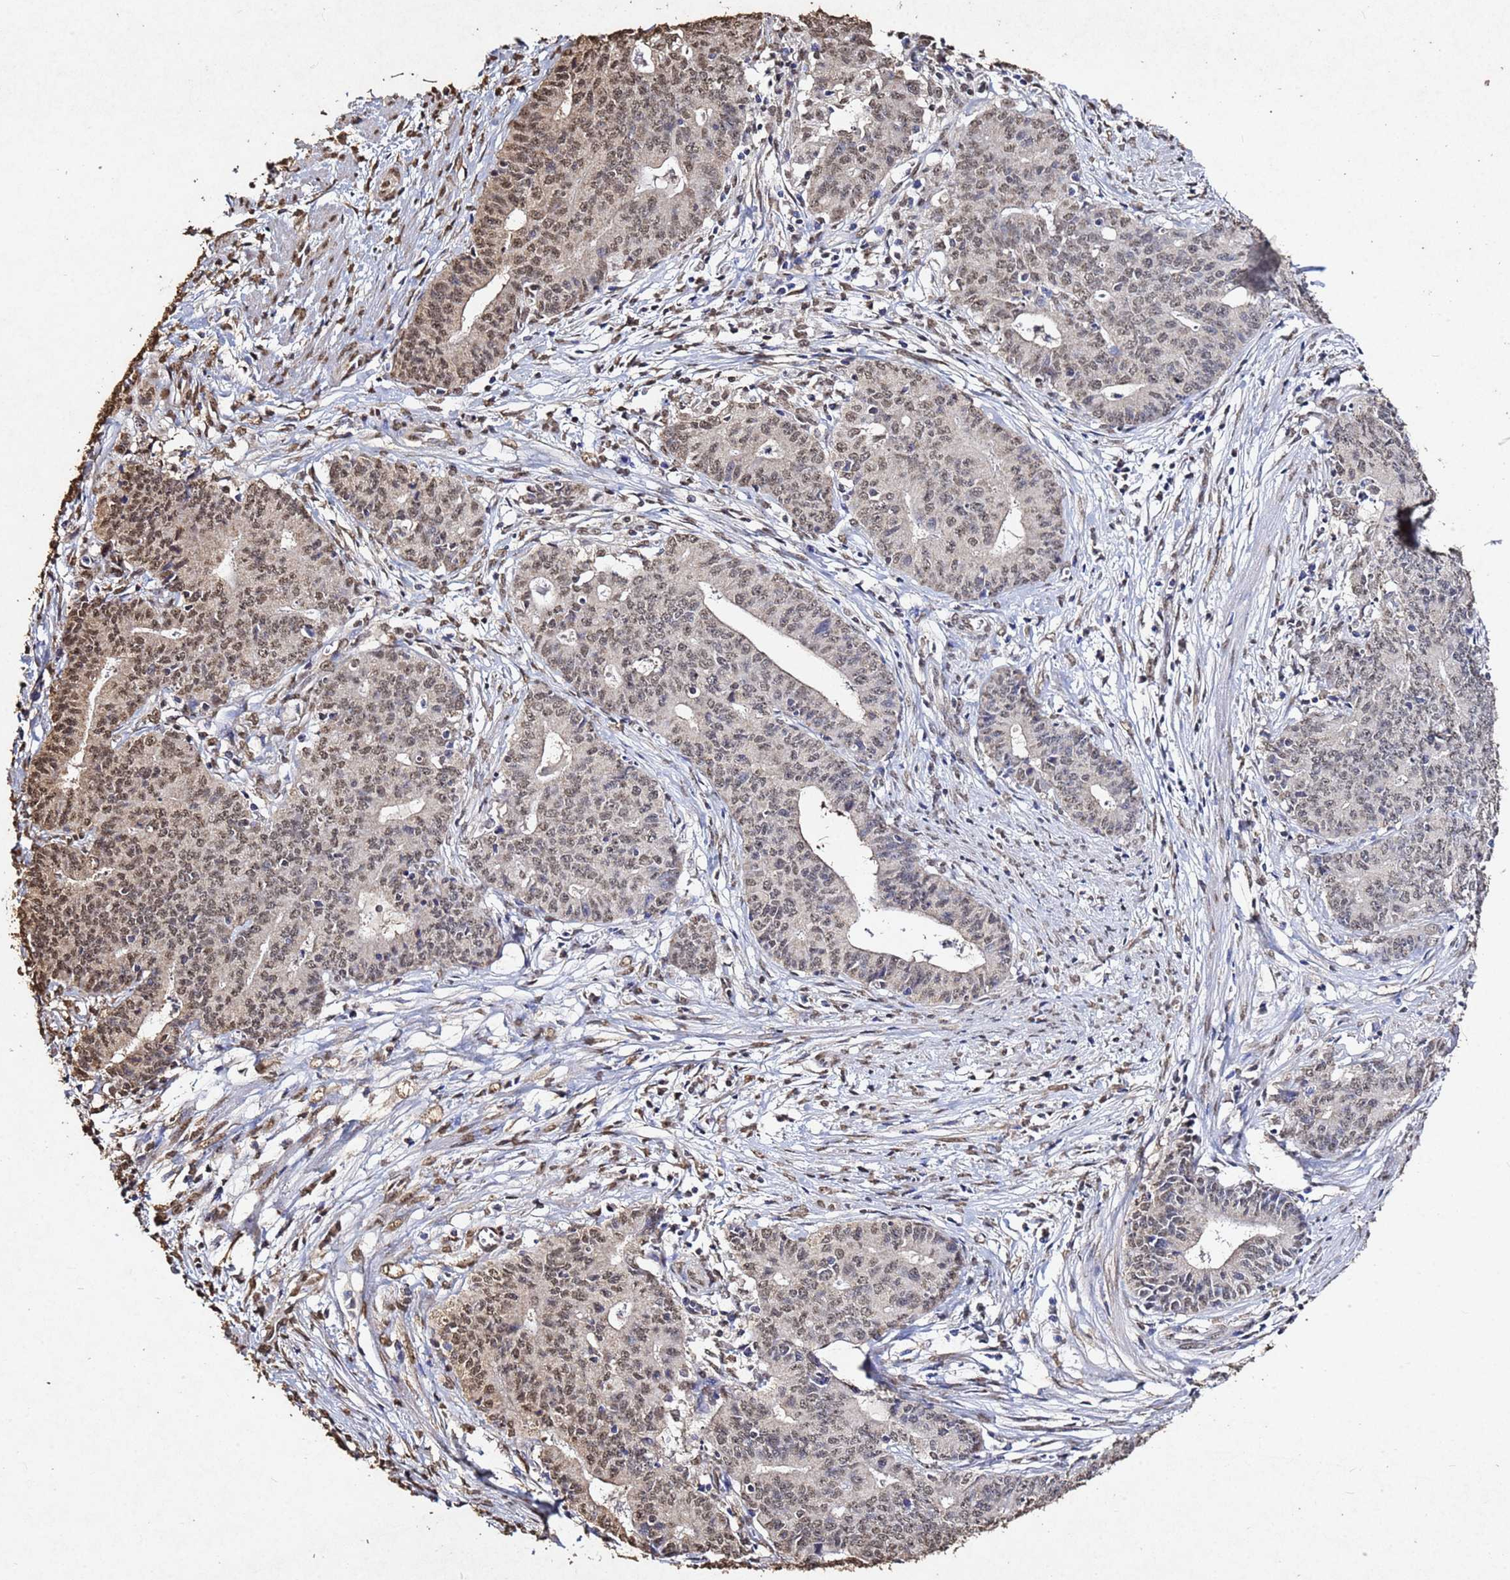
{"staining": {"intensity": "moderate", "quantity": "25%-75%", "location": "nuclear"}, "tissue": "endometrial cancer", "cell_type": "Tumor cells", "image_type": "cancer", "snomed": [{"axis": "morphology", "description": "Adenocarcinoma, NOS"}, {"axis": "topography", "description": "Endometrium"}], "caption": "Immunohistochemical staining of human endometrial cancer reveals moderate nuclear protein expression in approximately 25%-75% of tumor cells. The staining is performed using DAB brown chromogen to label protein expression. The nuclei are counter-stained blue using hematoxylin.", "gene": "MYOCD", "patient": {"sex": "female", "age": 59}}